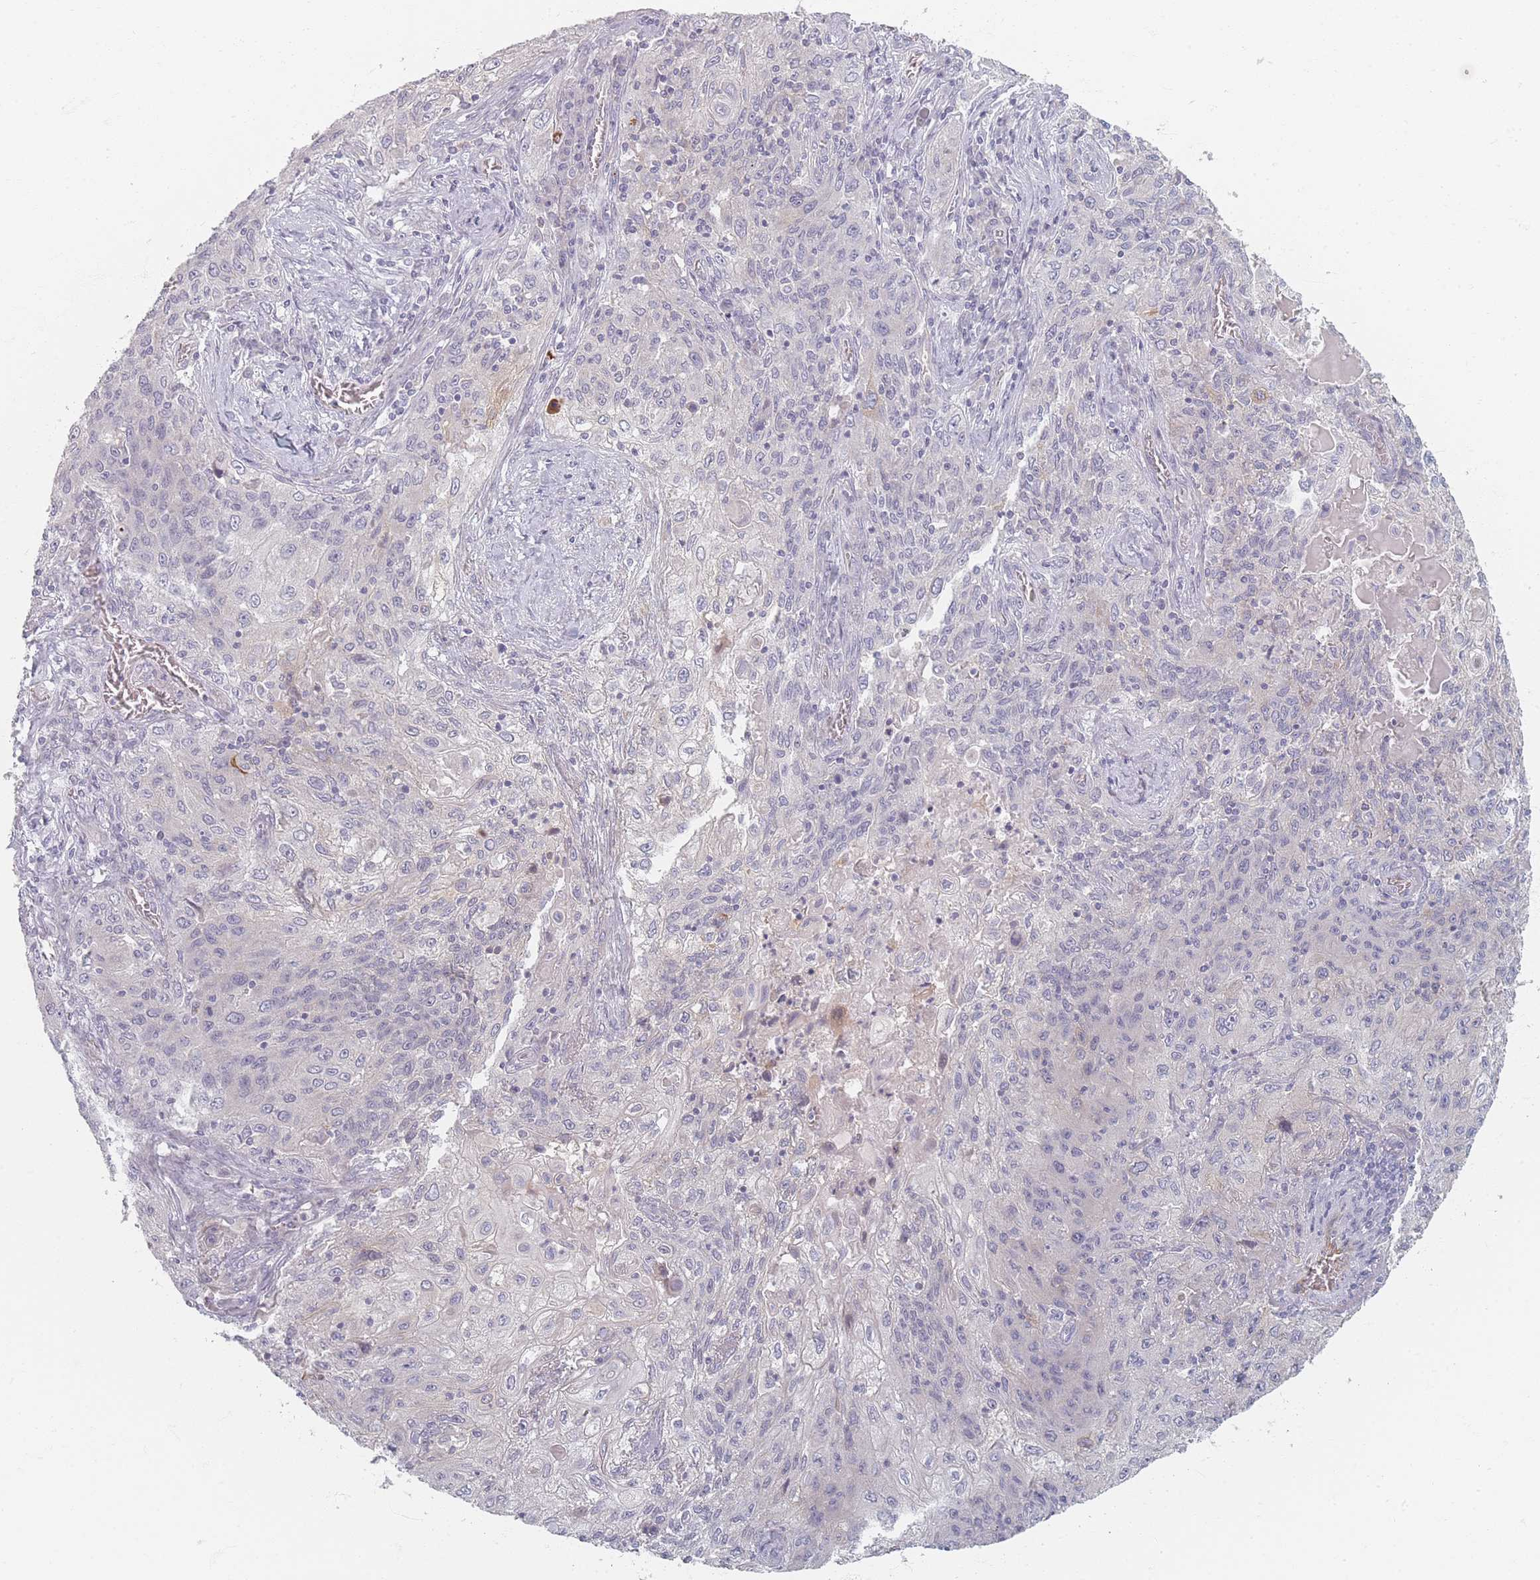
{"staining": {"intensity": "negative", "quantity": "none", "location": "none"}, "tissue": "lung cancer", "cell_type": "Tumor cells", "image_type": "cancer", "snomed": [{"axis": "morphology", "description": "Squamous cell carcinoma, NOS"}, {"axis": "topography", "description": "Lung"}], "caption": "A photomicrograph of human lung squamous cell carcinoma is negative for staining in tumor cells.", "gene": "TMOD1", "patient": {"sex": "female", "age": 69}}